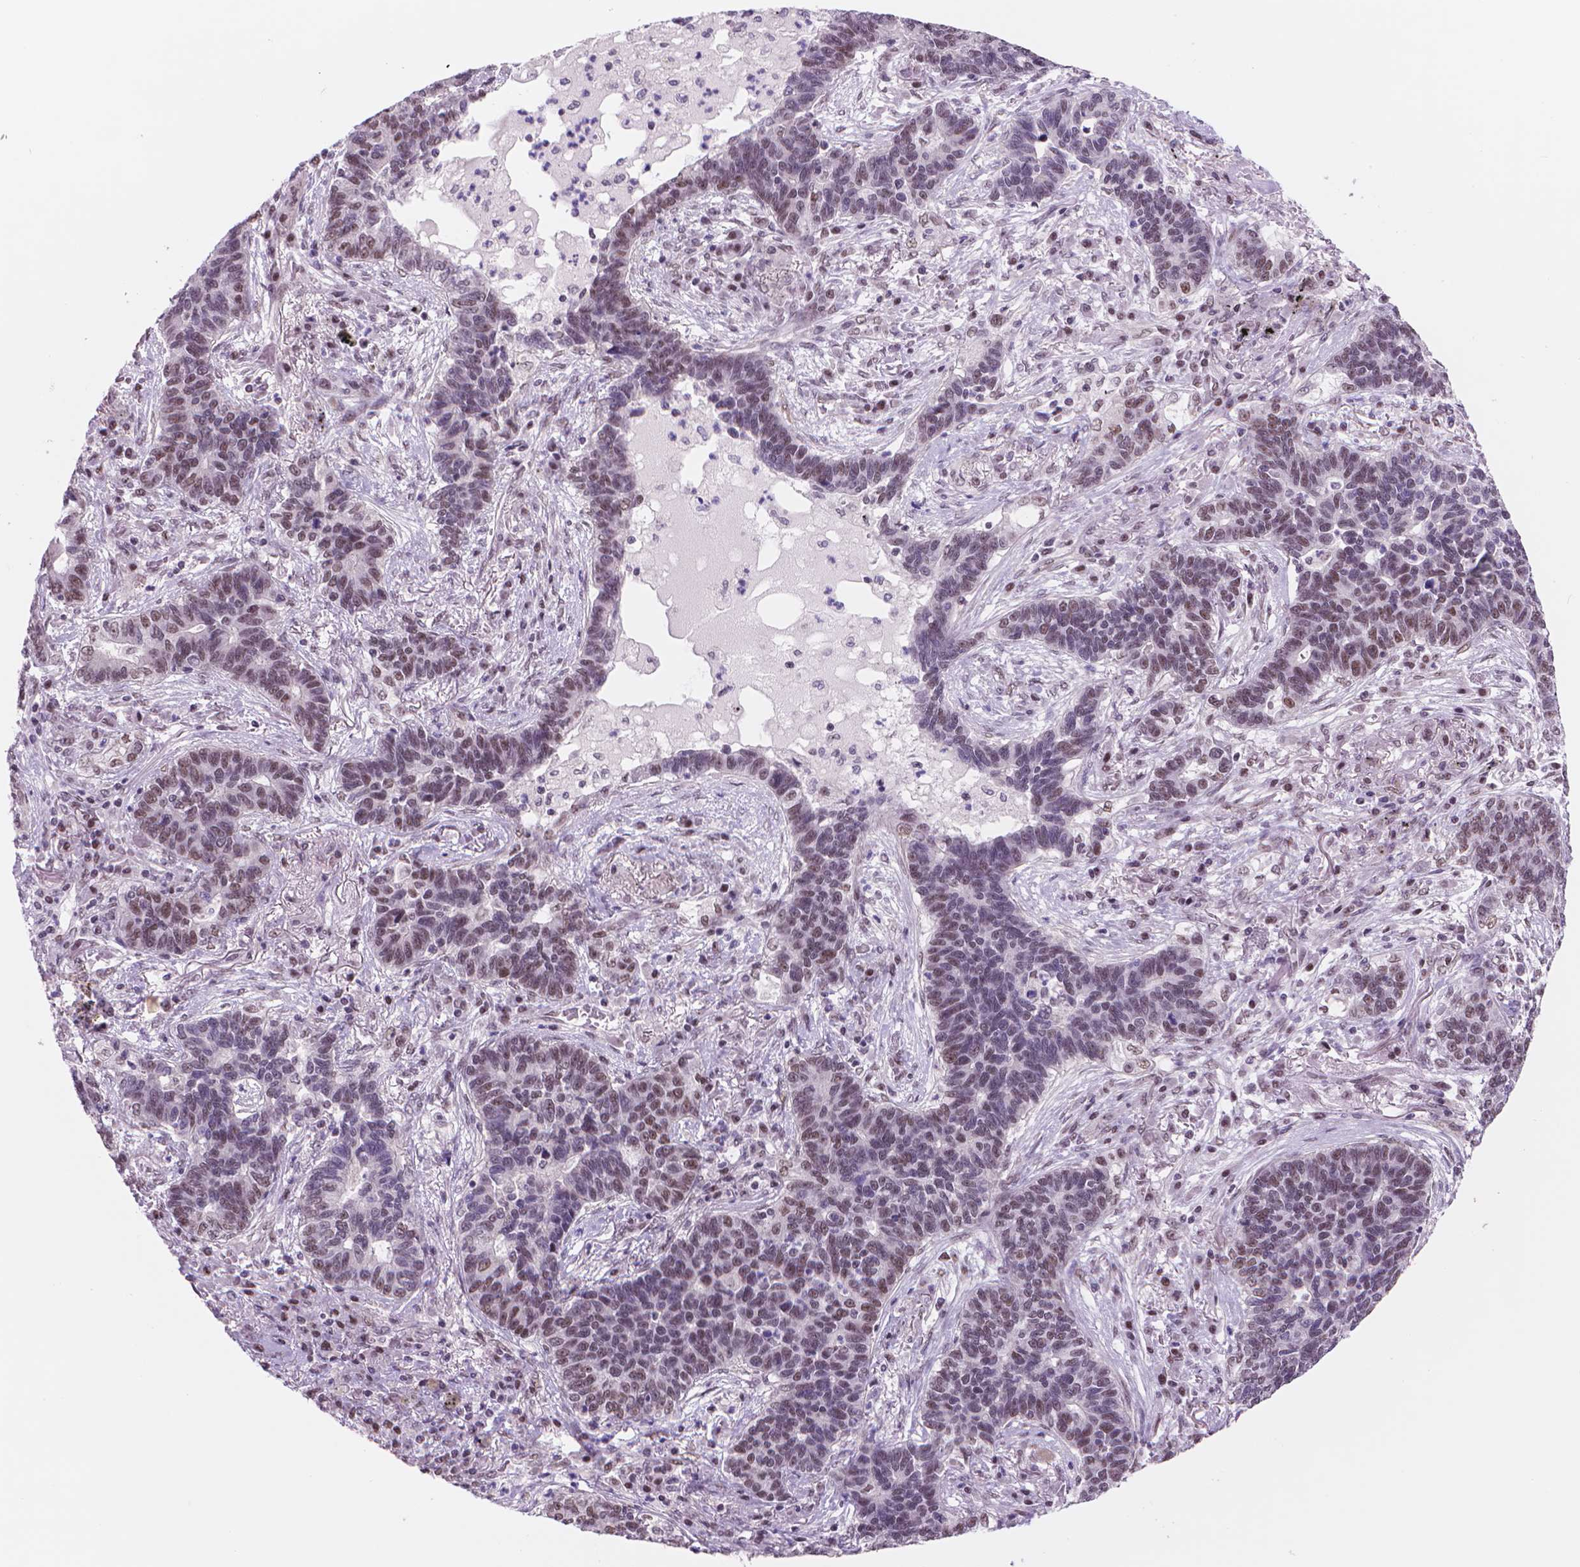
{"staining": {"intensity": "moderate", "quantity": "<25%", "location": "nuclear"}, "tissue": "lung cancer", "cell_type": "Tumor cells", "image_type": "cancer", "snomed": [{"axis": "morphology", "description": "Adenocarcinoma, NOS"}, {"axis": "topography", "description": "Lung"}], "caption": "An image of human adenocarcinoma (lung) stained for a protein reveals moderate nuclear brown staining in tumor cells.", "gene": "POLR3D", "patient": {"sex": "female", "age": 57}}